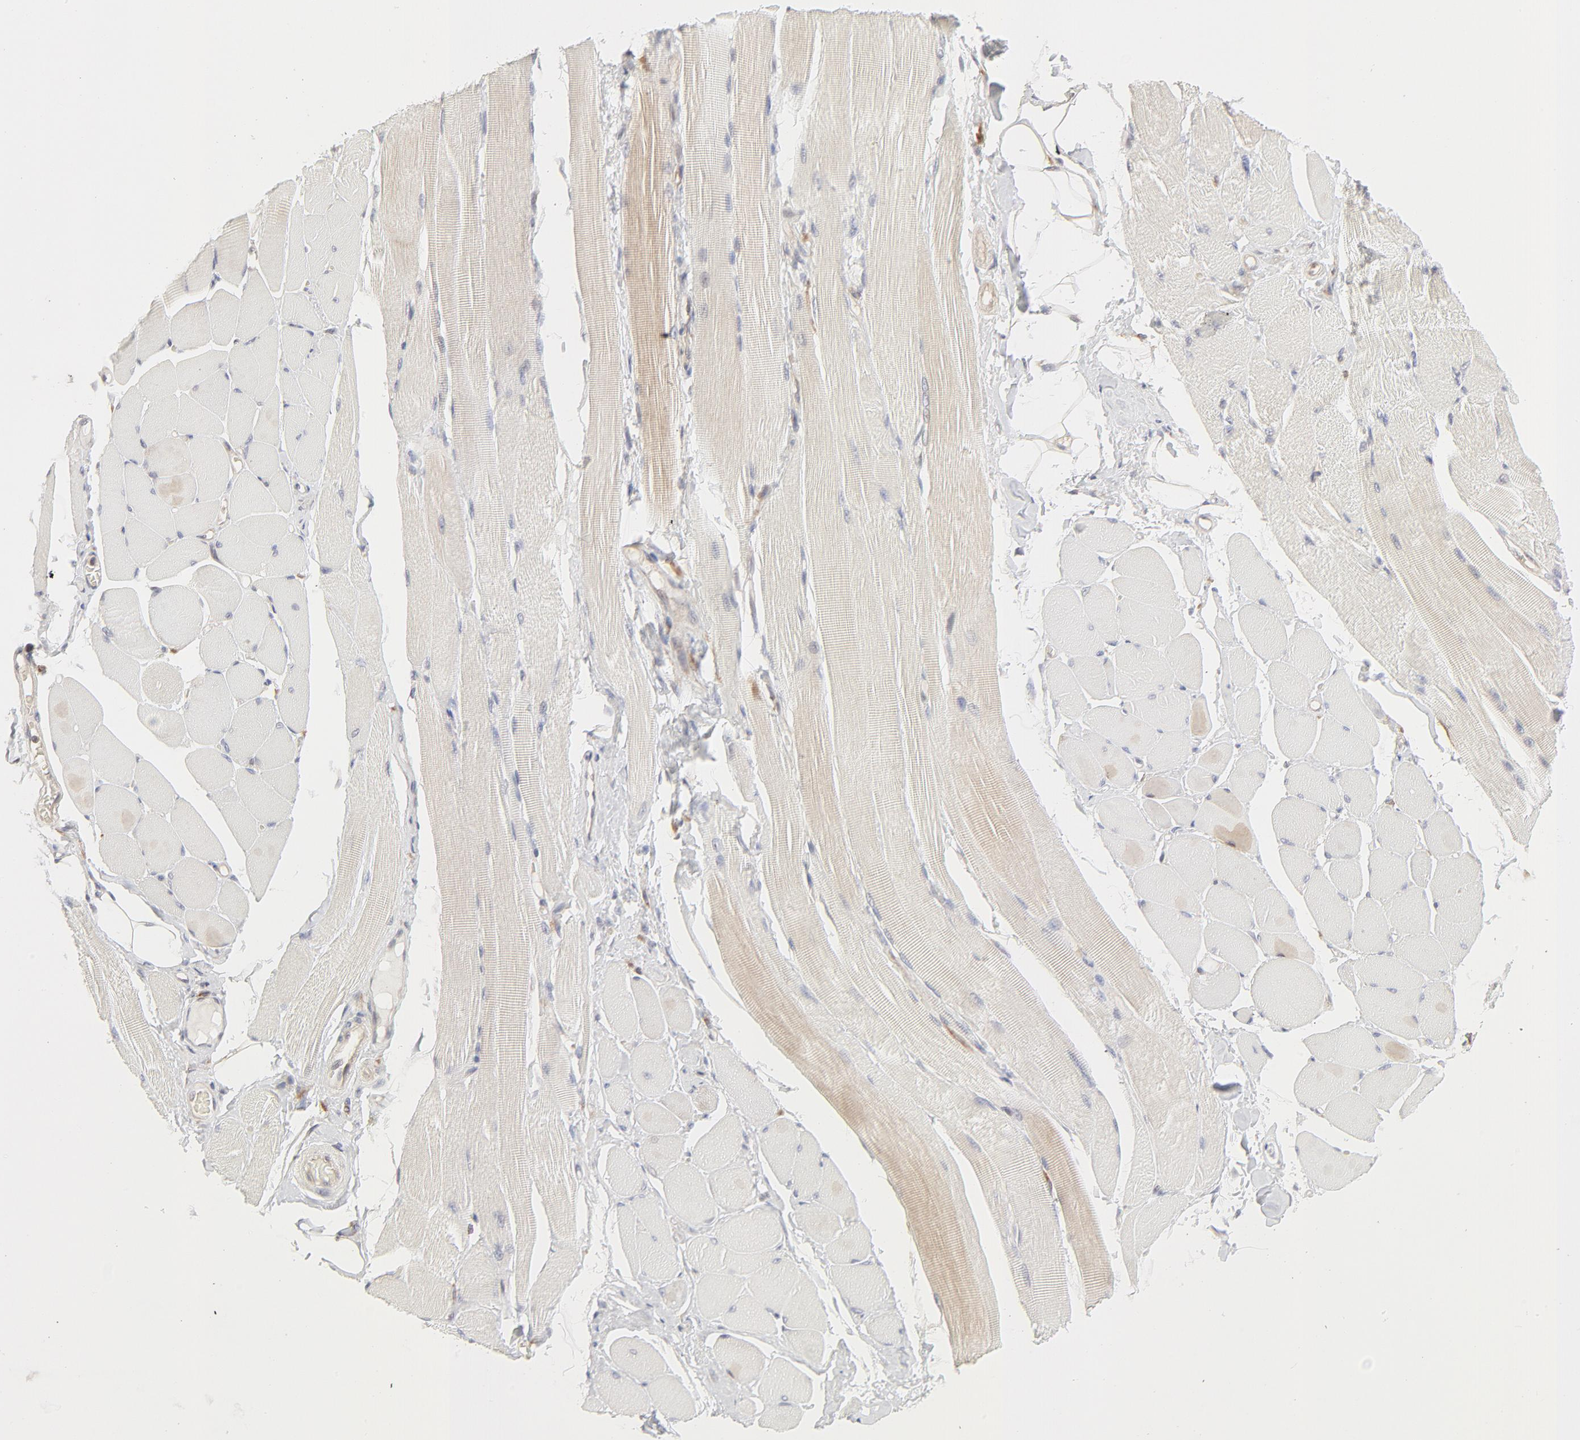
{"staining": {"intensity": "weak", "quantity": "25%-75%", "location": "cytoplasmic/membranous"}, "tissue": "skeletal muscle", "cell_type": "Myocytes", "image_type": "normal", "snomed": [{"axis": "morphology", "description": "Normal tissue, NOS"}, {"axis": "topography", "description": "Skeletal muscle"}, {"axis": "topography", "description": "Peripheral nerve tissue"}], "caption": "The photomicrograph shows immunohistochemical staining of benign skeletal muscle. There is weak cytoplasmic/membranous positivity is present in approximately 25%-75% of myocytes. The staining is performed using DAB (3,3'-diaminobenzidine) brown chromogen to label protein expression. The nuclei are counter-stained blue using hematoxylin.", "gene": "RAB5C", "patient": {"sex": "female", "age": 84}}